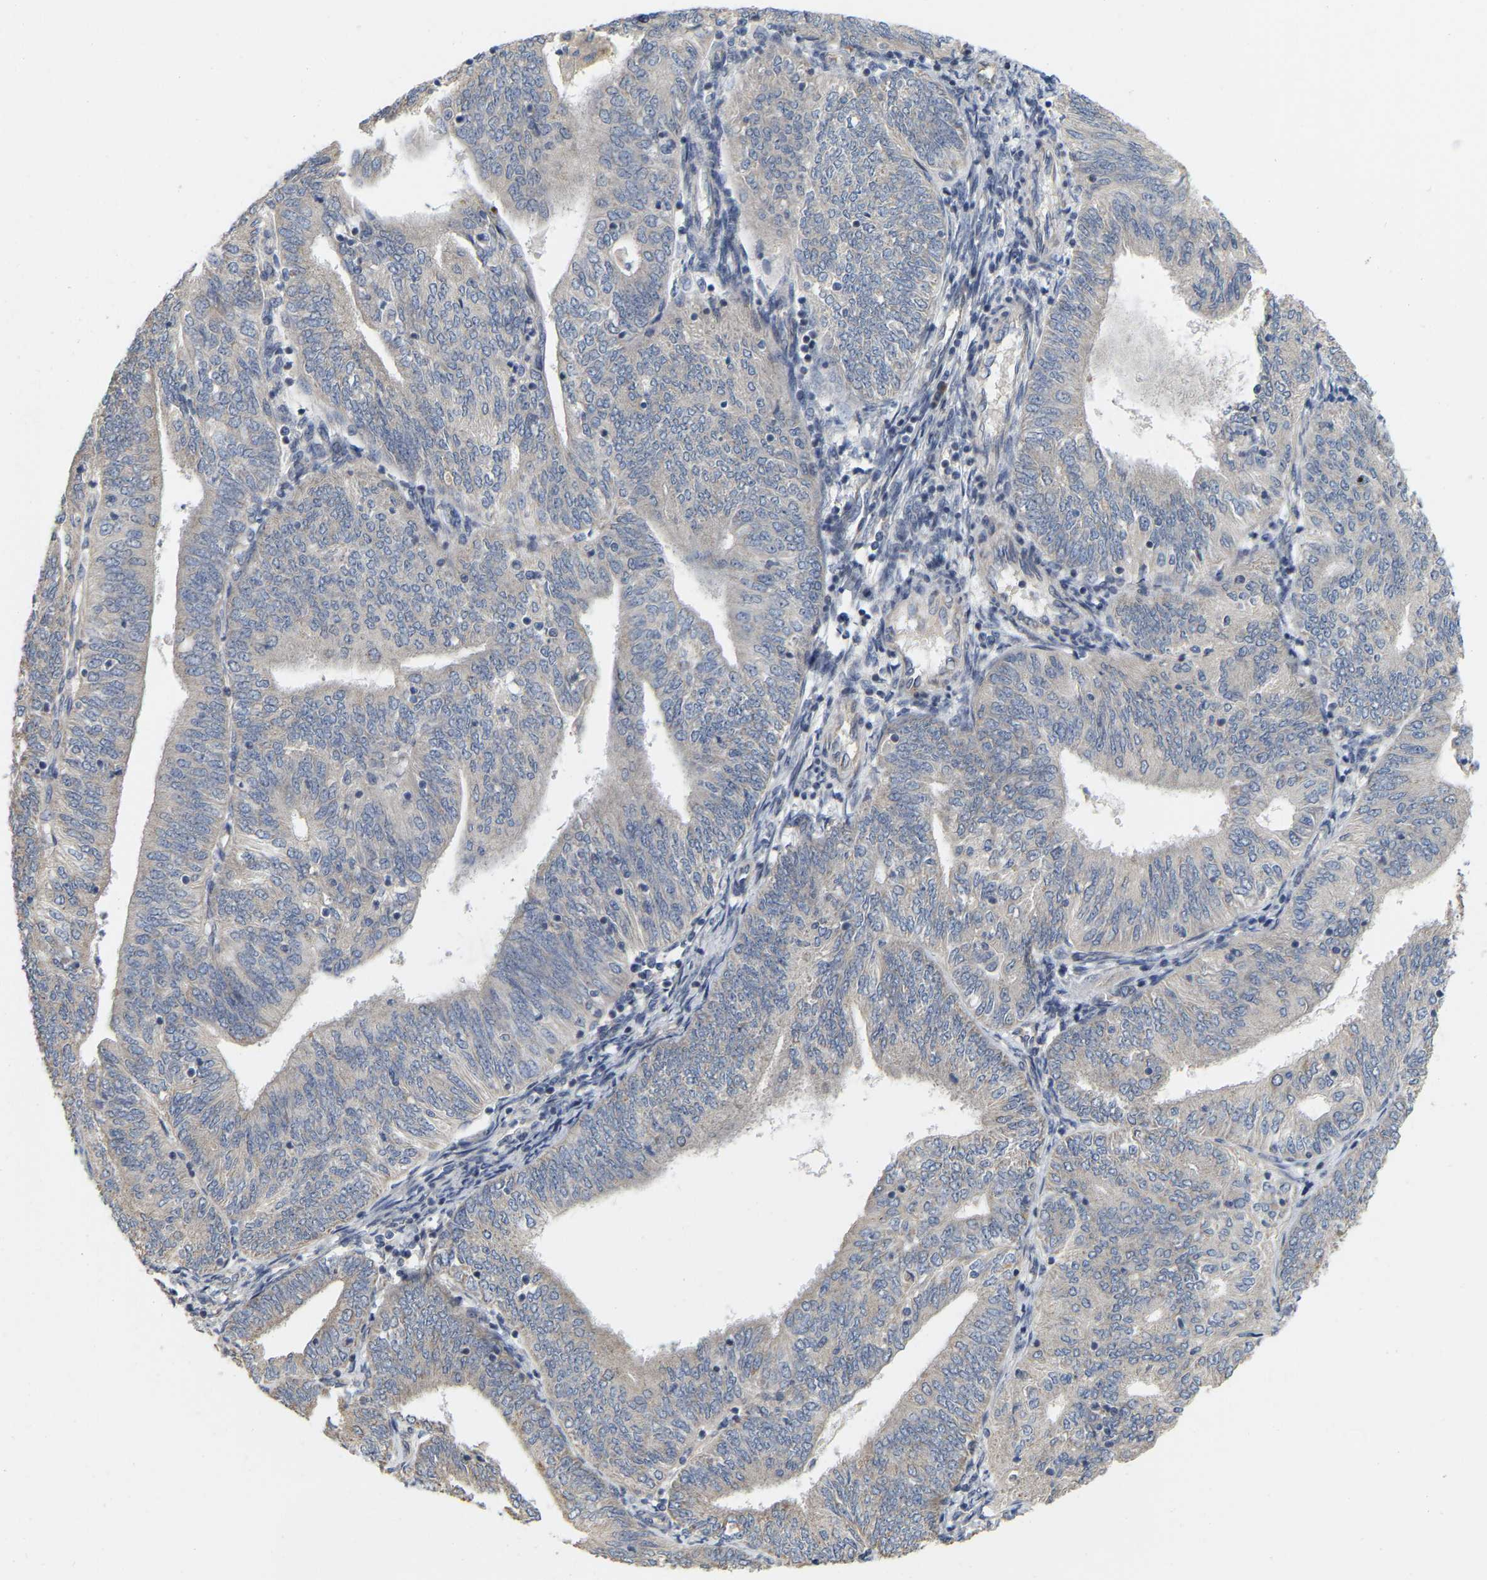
{"staining": {"intensity": "weak", "quantity": "<25%", "location": "cytoplasmic/membranous"}, "tissue": "endometrial cancer", "cell_type": "Tumor cells", "image_type": "cancer", "snomed": [{"axis": "morphology", "description": "Adenocarcinoma, NOS"}, {"axis": "topography", "description": "Endometrium"}], "caption": "High magnification brightfield microscopy of endometrial cancer stained with DAB (brown) and counterstained with hematoxylin (blue): tumor cells show no significant expression.", "gene": "SSH1", "patient": {"sex": "female", "age": 58}}